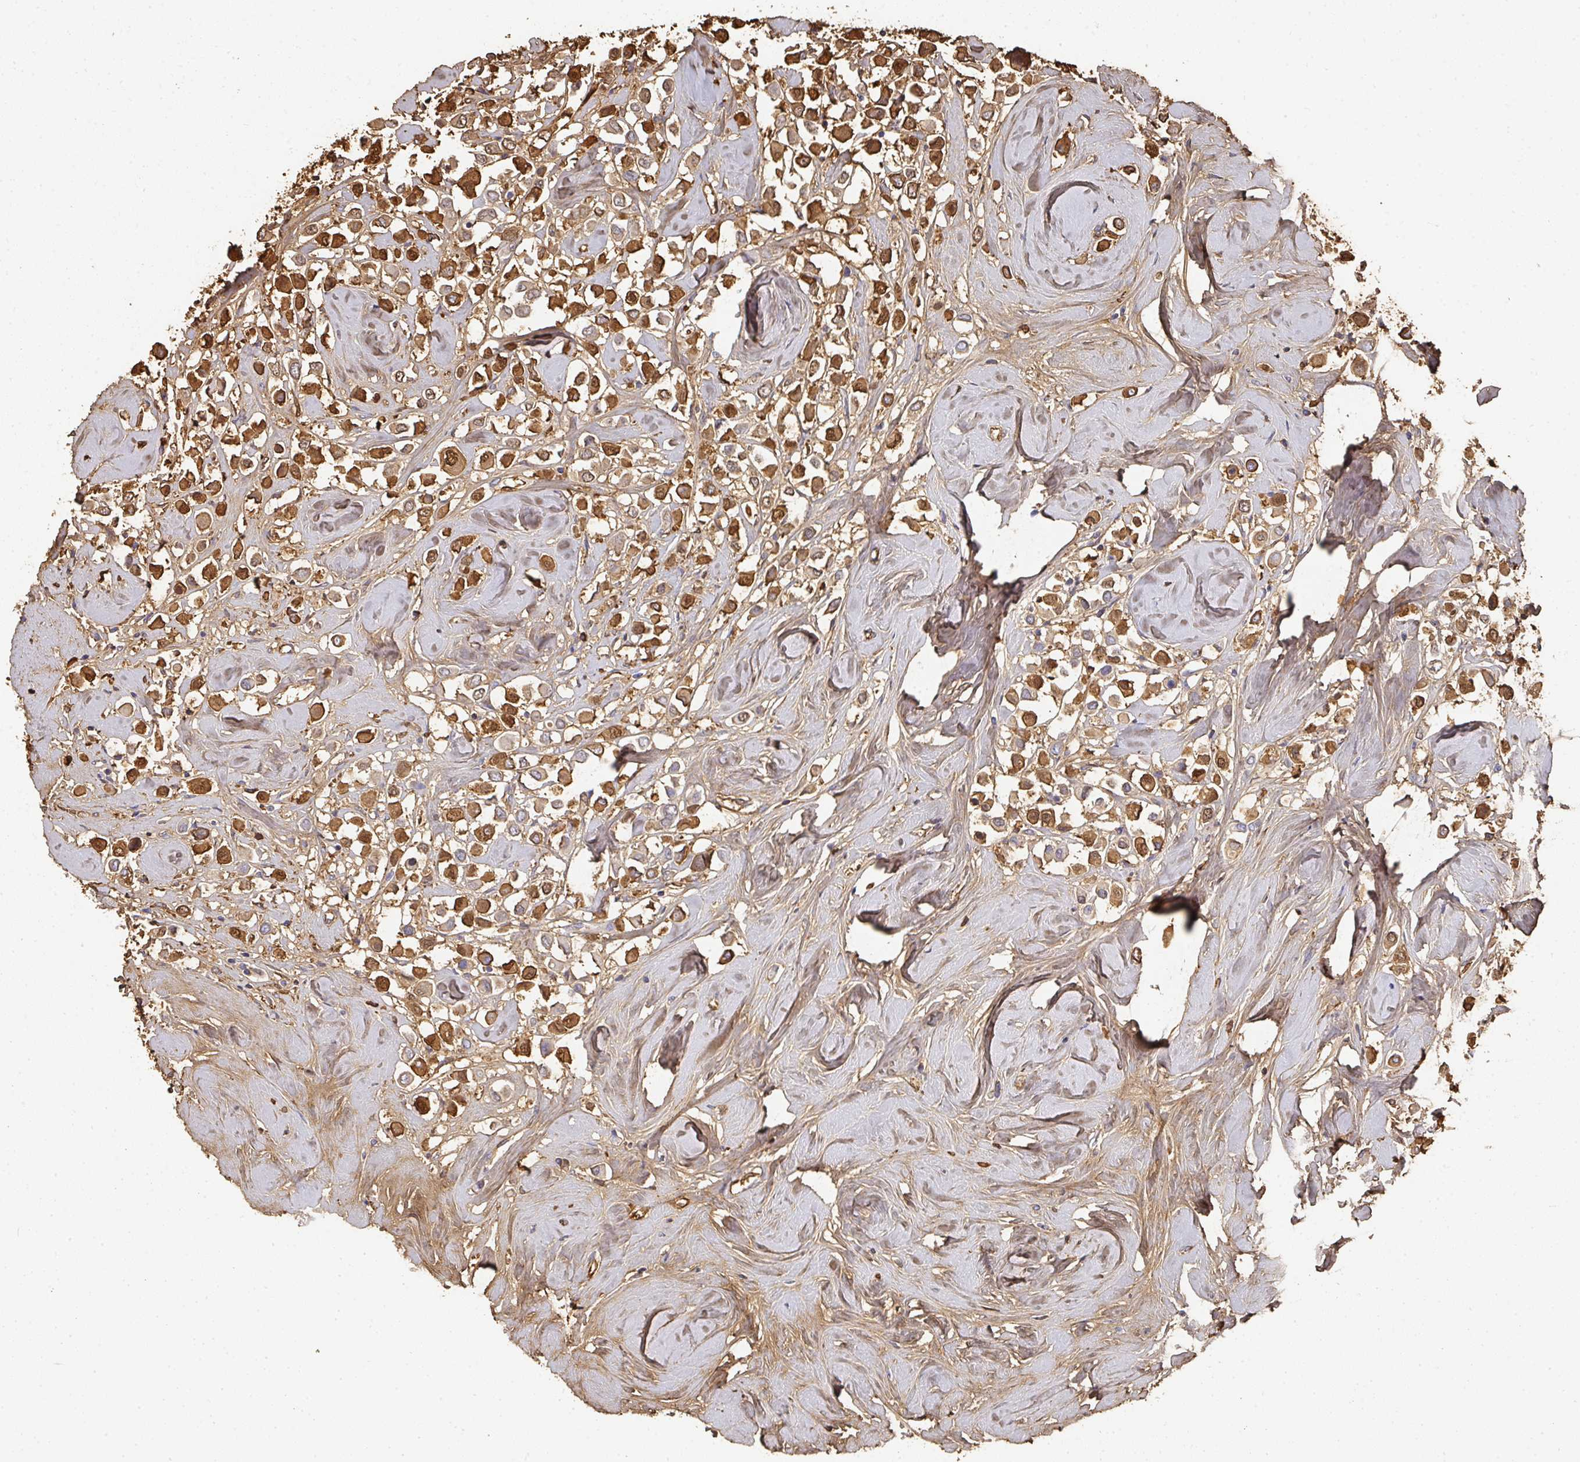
{"staining": {"intensity": "moderate", "quantity": ">75%", "location": "cytoplasmic/membranous,nuclear"}, "tissue": "breast cancer", "cell_type": "Tumor cells", "image_type": "cancer", "snomed": [{"axis": "morphology", "description": "Duct carcinoma"}, {"axis": "topography", "description": "Breast"}], "caption": "A photomicrograph of breast cancer (intraductal carcinoma) stained for a protein exhibits moderate cytoplasmic/membranous and nuclear brown staining in tumor cells.", "gene": "ALB", "patient": {"sex": "female", "age": 61}}